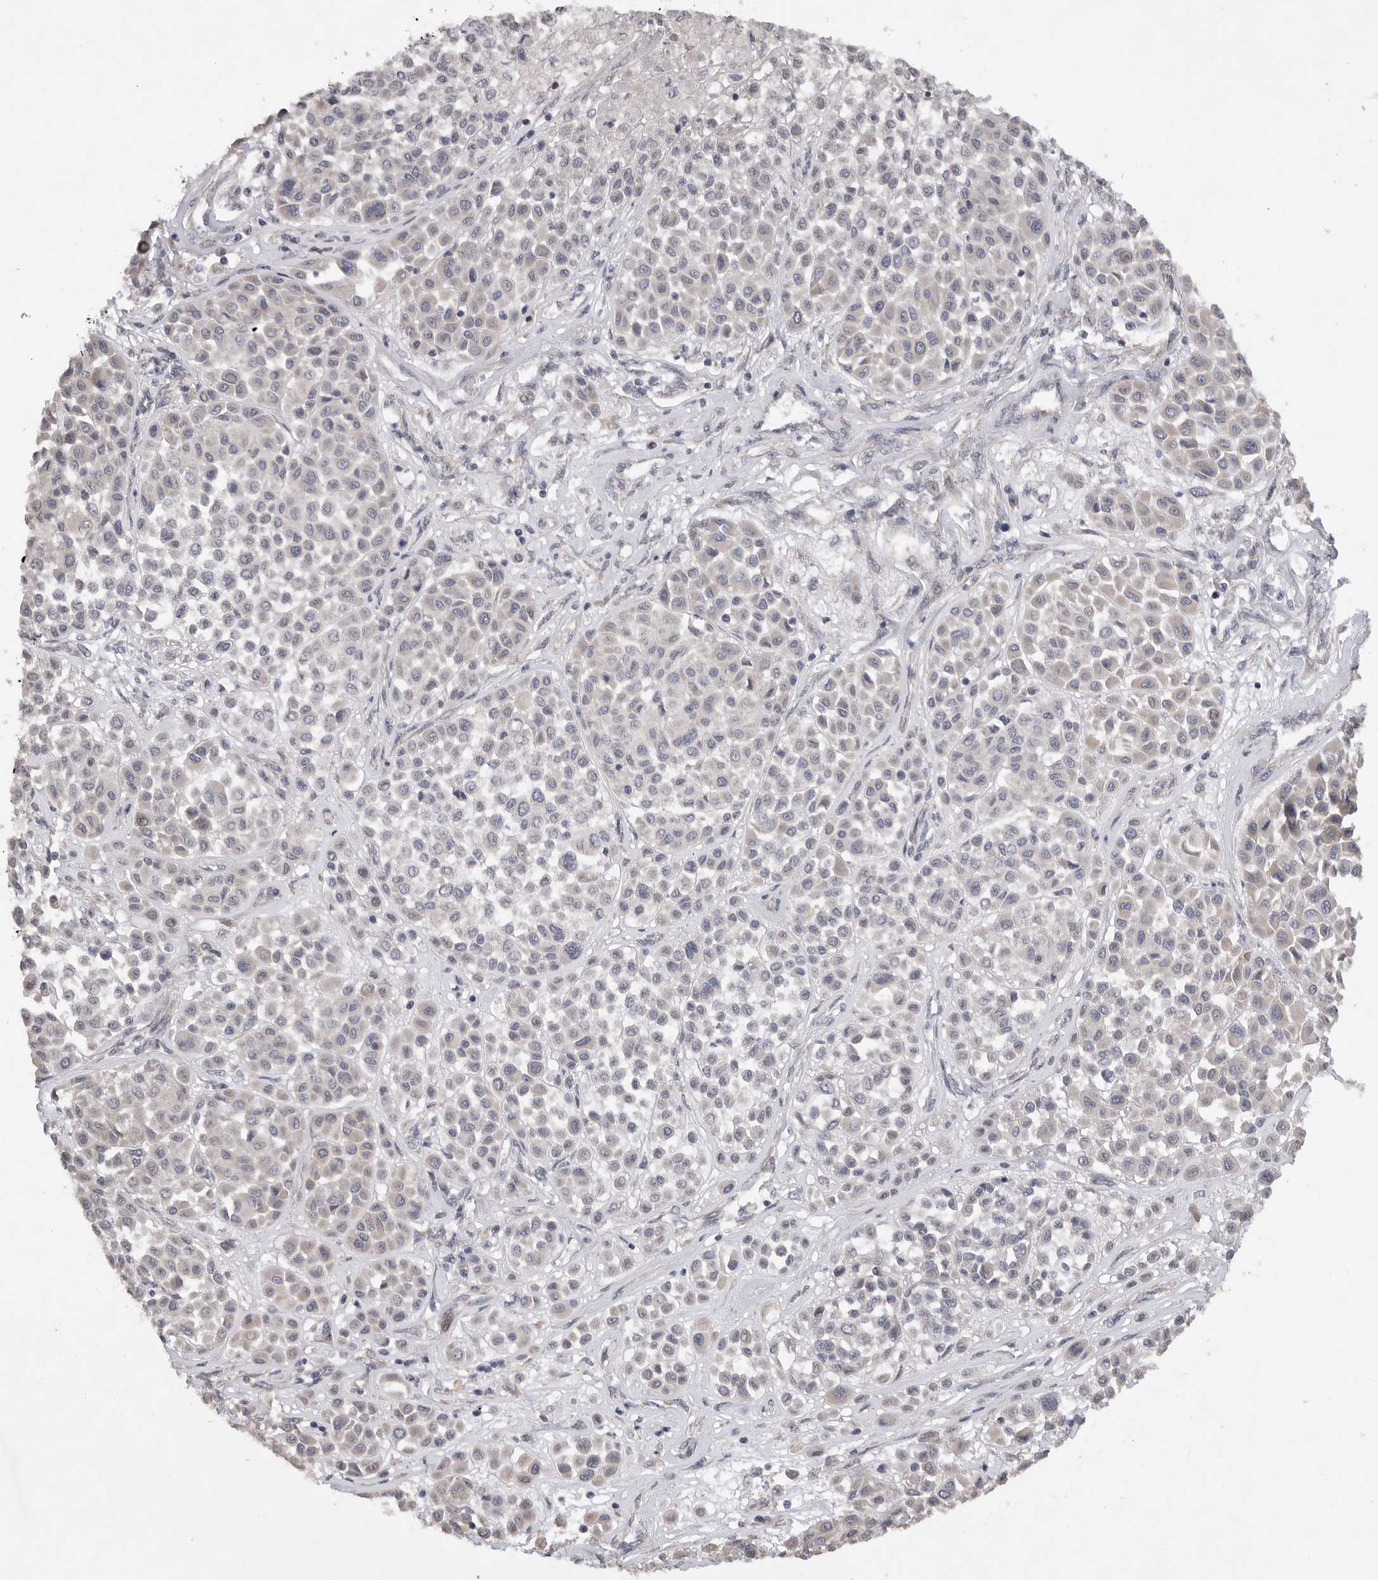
{"staining": {"intensity": "negative", "quantity": "none", "location": "none"}, "tissue": "melanoma", "cell_type": "Tumor cells", "image_type": "cancer", "snomed": [{"axis": "morphology", "description": "Malignant melanoma, Metastatic site"}, {"axis": "topography", "description": "Soft tissue"}], "caption": "Tumor cells show no significant expression in melanoma.", "gene": "EDEM3", "patient": {"sex": "male", "age": 41}}